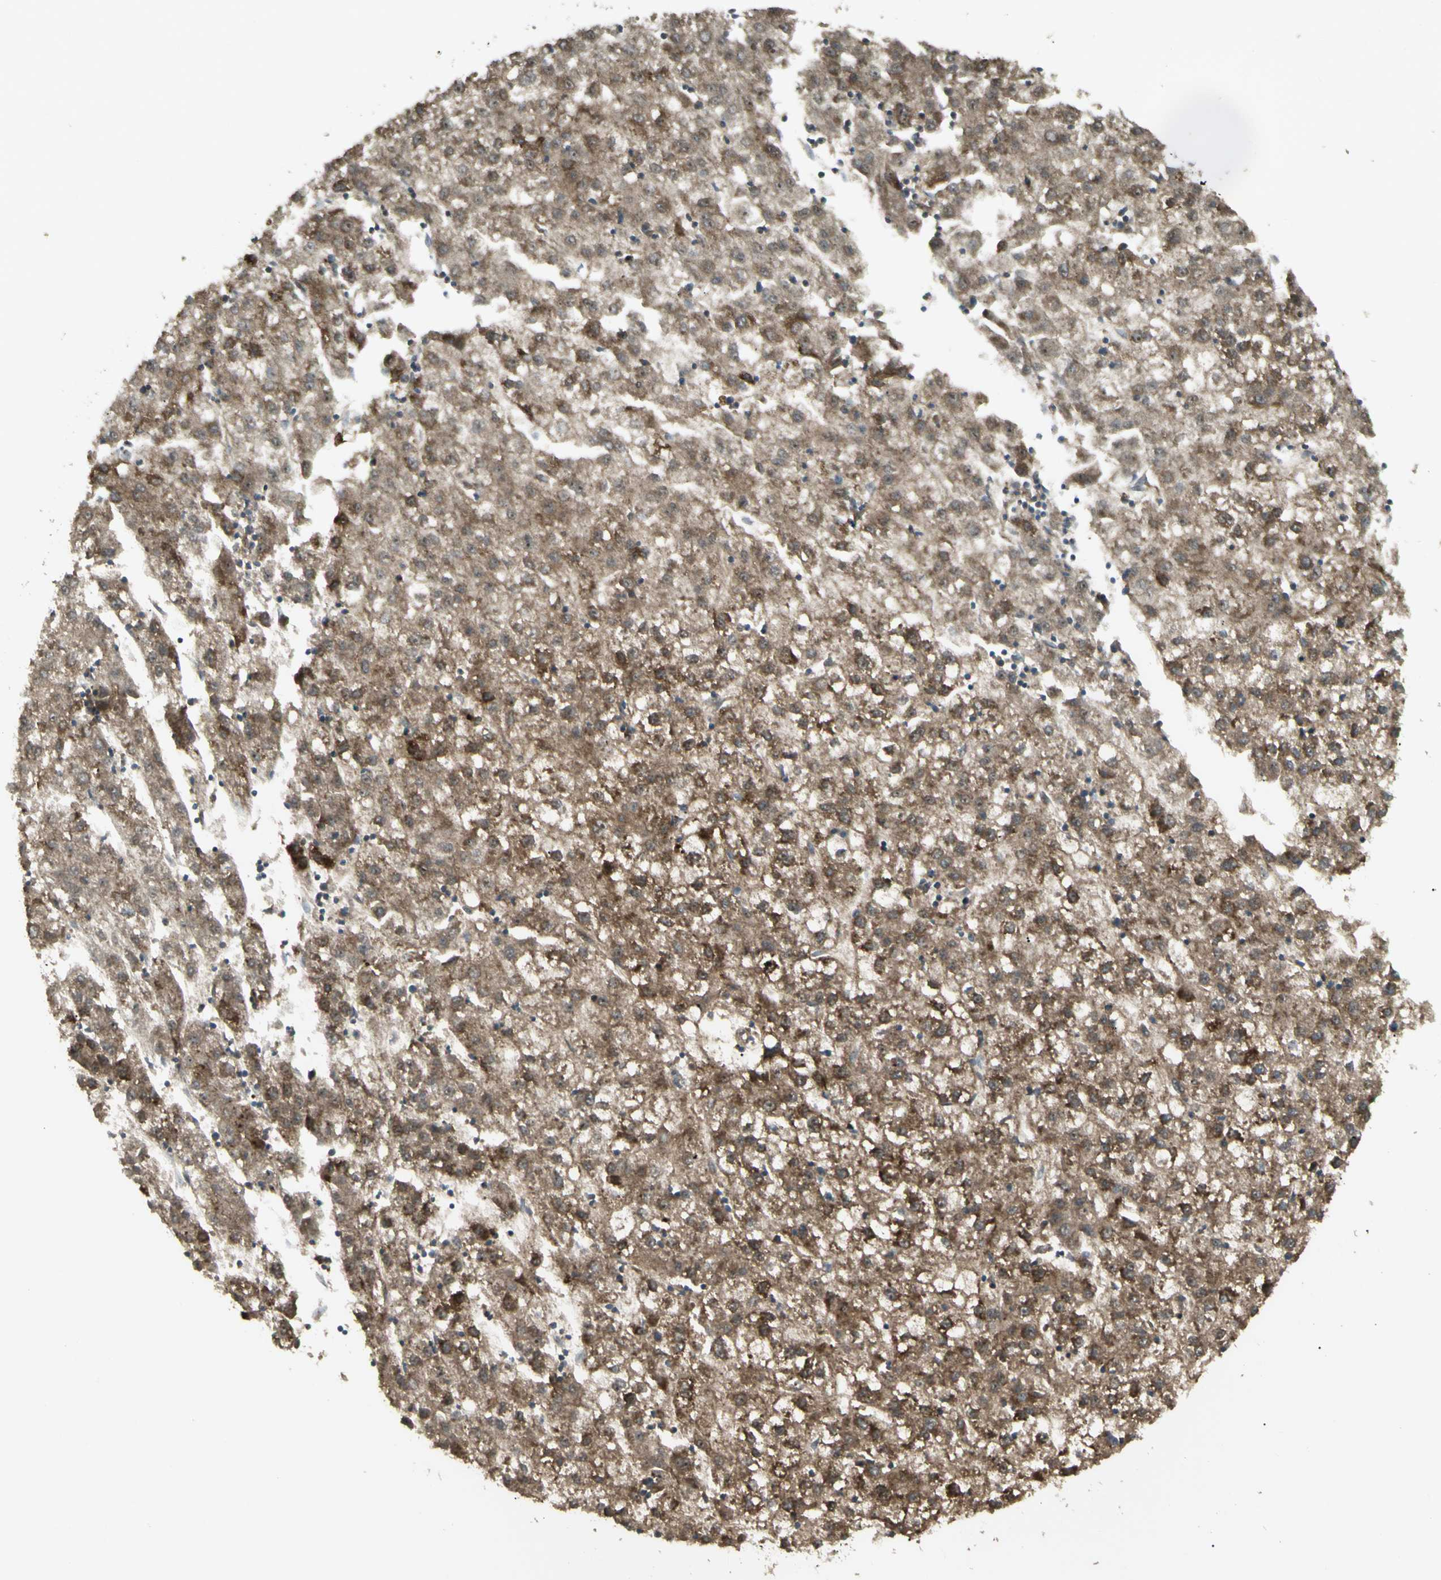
{"staining": {"intensity": "moderate", "quantity": ">75%", "location": "cytoplasmic/membranous"}, "tissue": "liver cancer", "cell_type": "Tumor cells", "image_type": "cancer", "snomed": [{"axis": "morphology", "description": "Carcinoma, Hepatocellular, NOS"}, {"axis": "topography", "description": "Liver"}], "caption": "An image of human liver hepatocellular carcinoma stained for a protein displays moderate cytoplasmic/membranous brown staining in tumor cells.", "gene": "CYB5R1", "patient": {"sex": "male", "age": 72}}